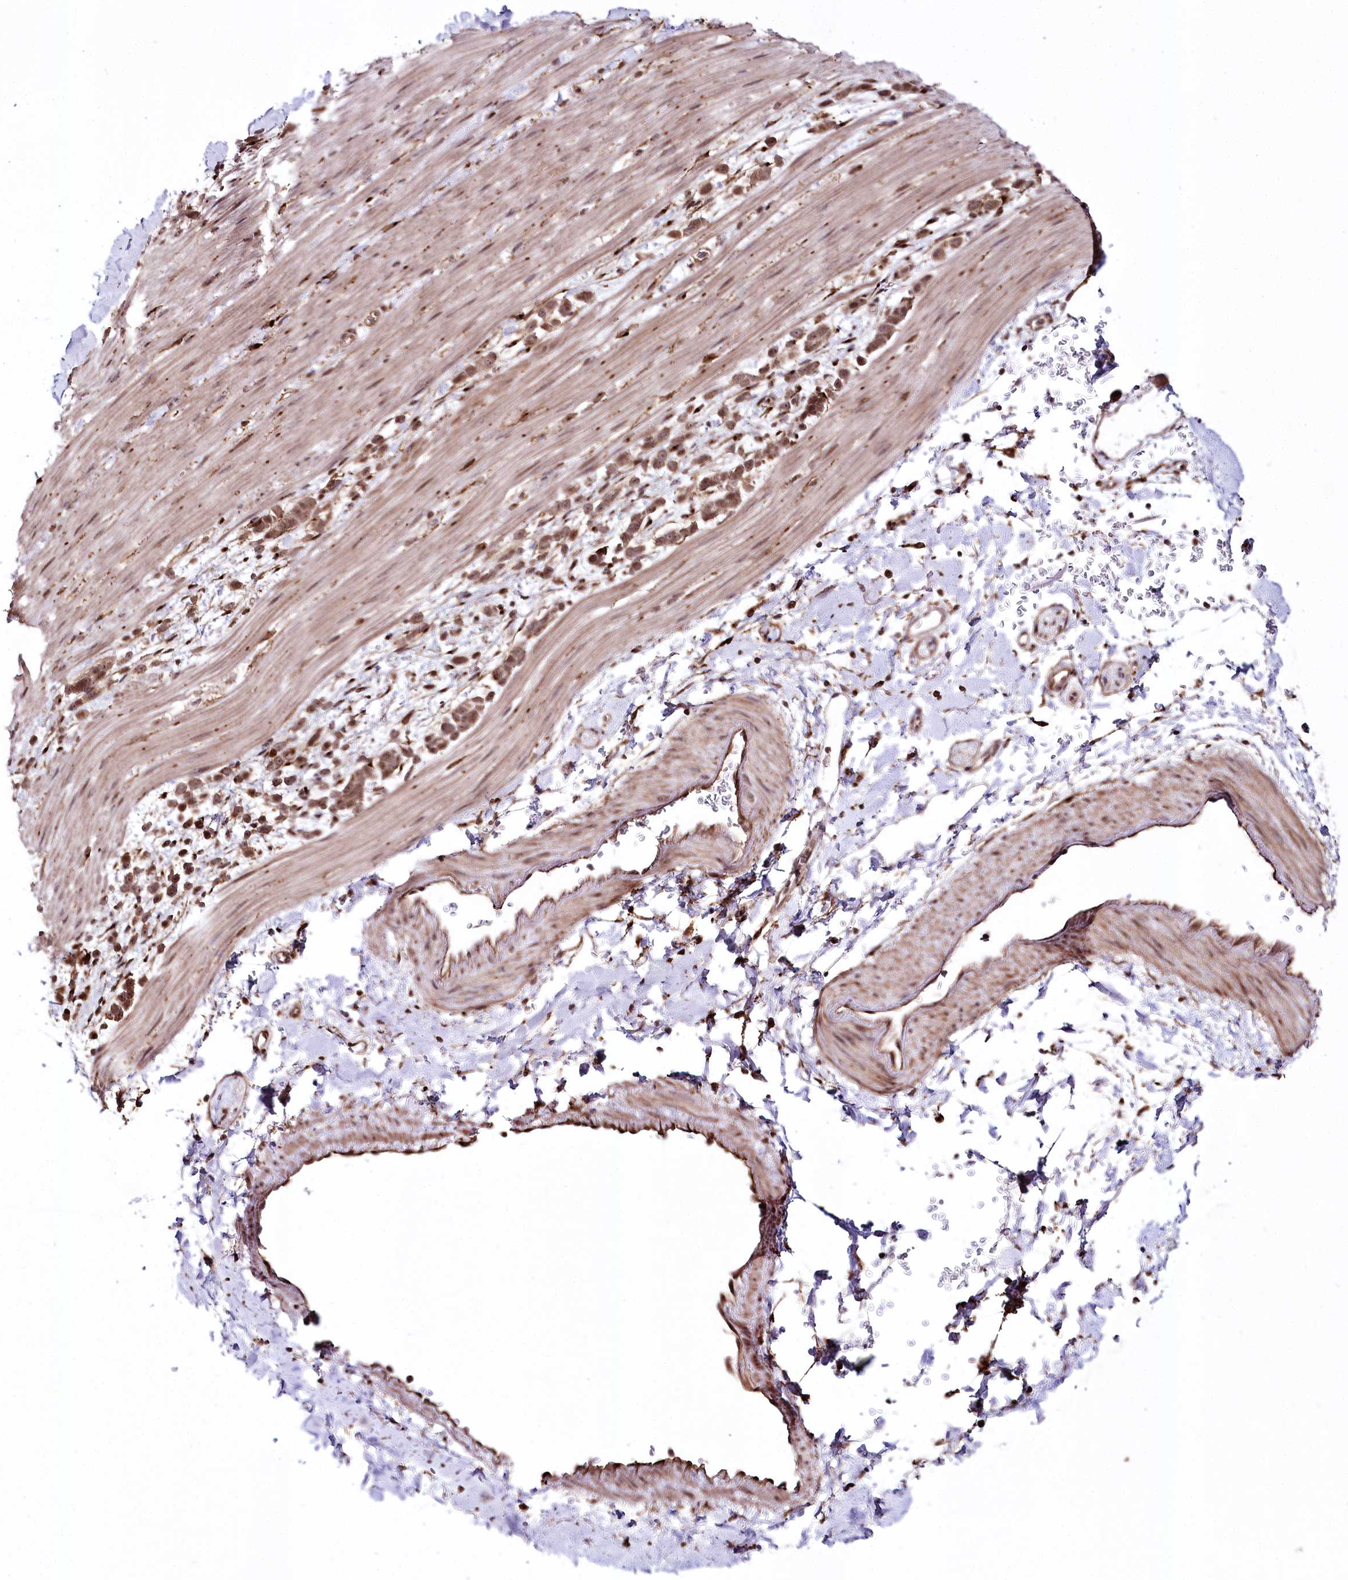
{"staining": {"intensity": "moderate", "quantity": ">75%", "location": "cytoplasmic/membranous,nuclear"}, "tissue": "pancreatic cancer", "cell_type": "Tumor cells", "image_type": "cancer", "snomed": [{"axis": "morphology", "description": "Normal tissue, NOS"}, {"axis": "morphology", "description": "Adenocarcinoma, NOS"}, {"axis": "topography", "description": "Pancreas"}], "caption": "Pancreatic adenocarcinoma stained with DAB immunohistochemistry reveals medium levels of moderate cytoplasmic/membranous and nuclear staining in approximately >75% of tumor cells.", "gene": "HOXC8", "patient": {"sex": "female", "age": 64}}